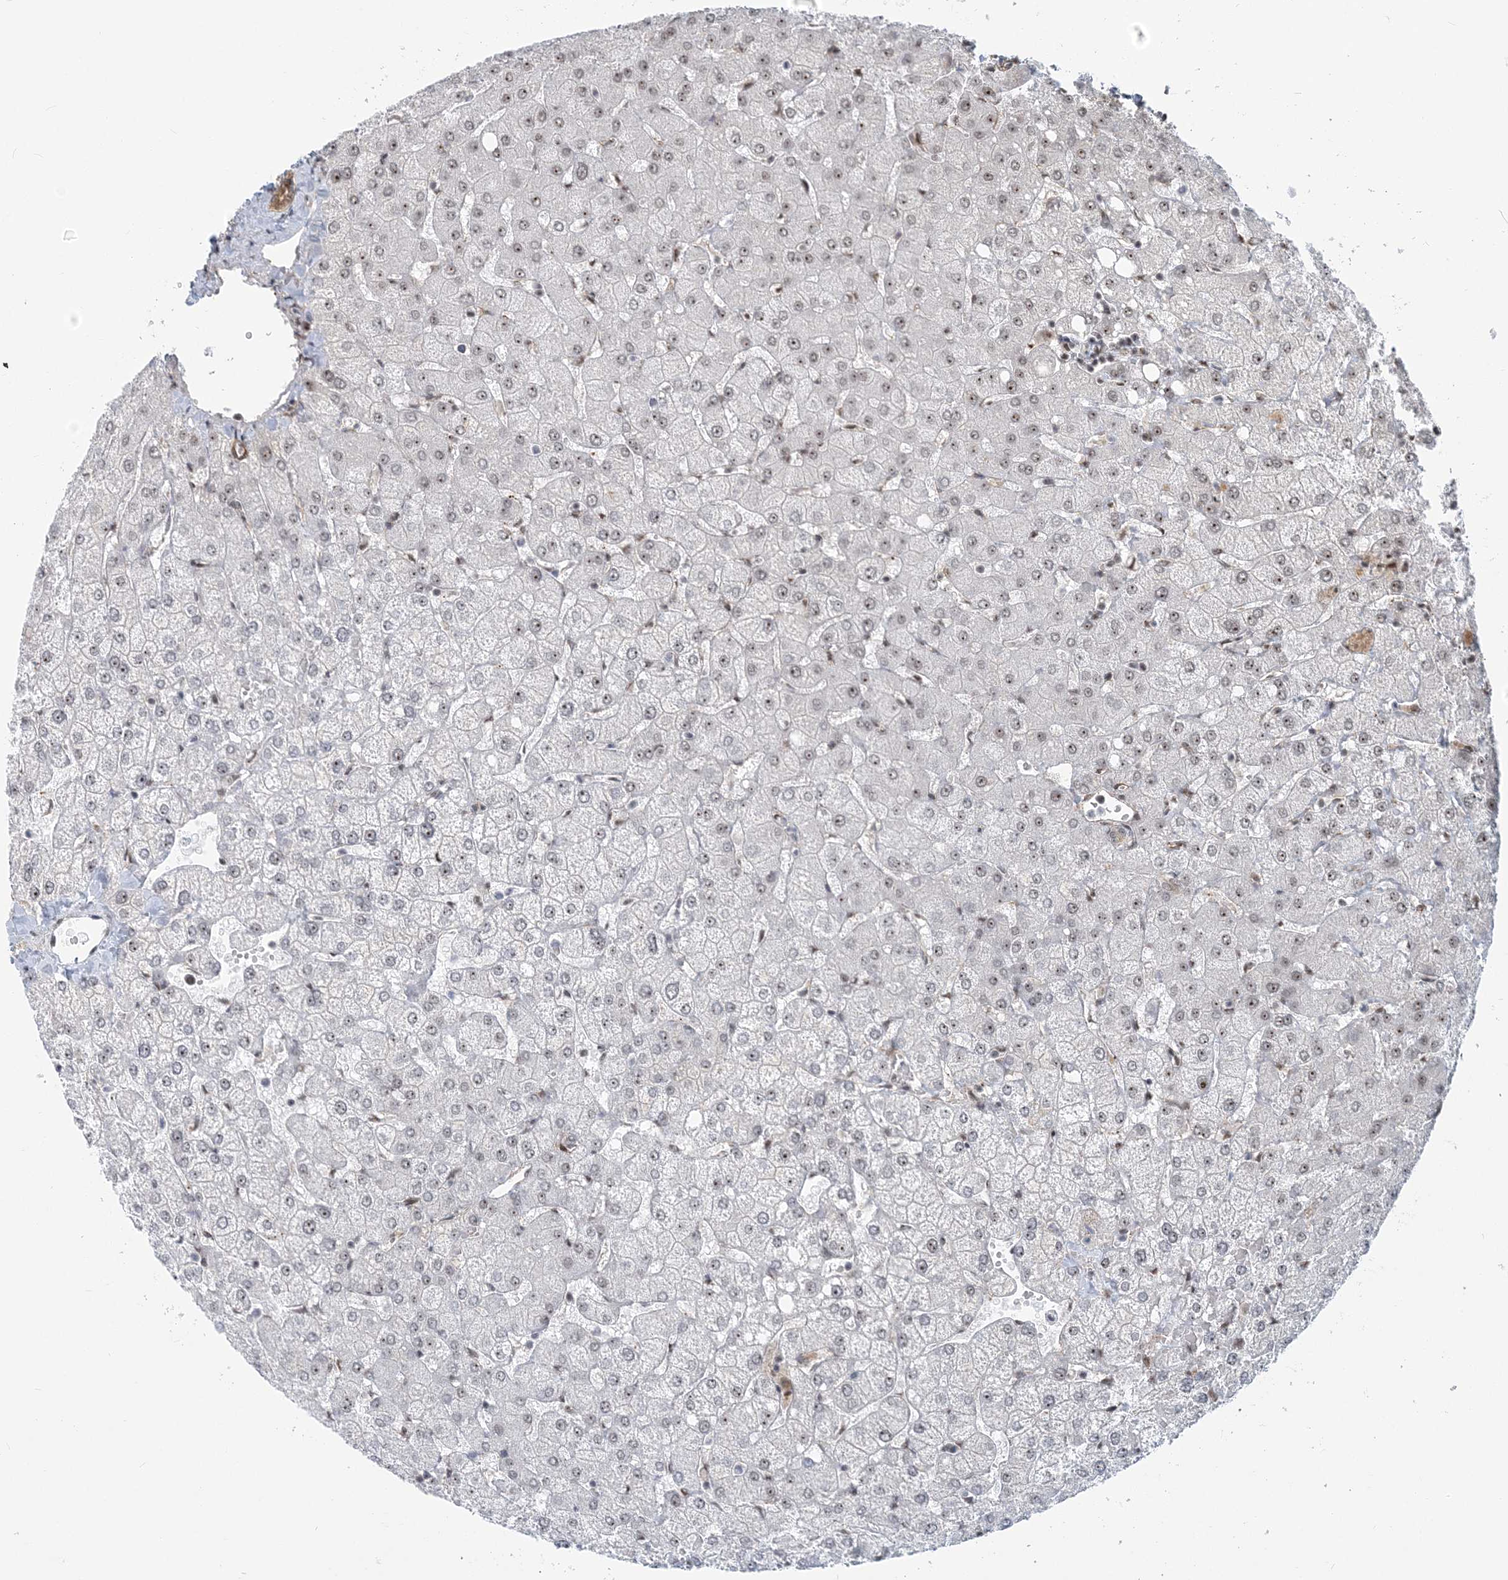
{"staining": {"intensity": "negative", "quantity": "none", "location": "none"}, "tissue": "liver", "cell_type": "Cholangiocytes", "image_type": "normal", "snomed": [{"axis": "morphology", "description": "Normal tissue, NOS"}, {"axis": "topography", "description": "Liver"}], "caption": "The image demonstrates no staining of cholangiocytes in normal liver.", "gene": "PLRG1", "patient": {"sex": "female", "age": 54}}